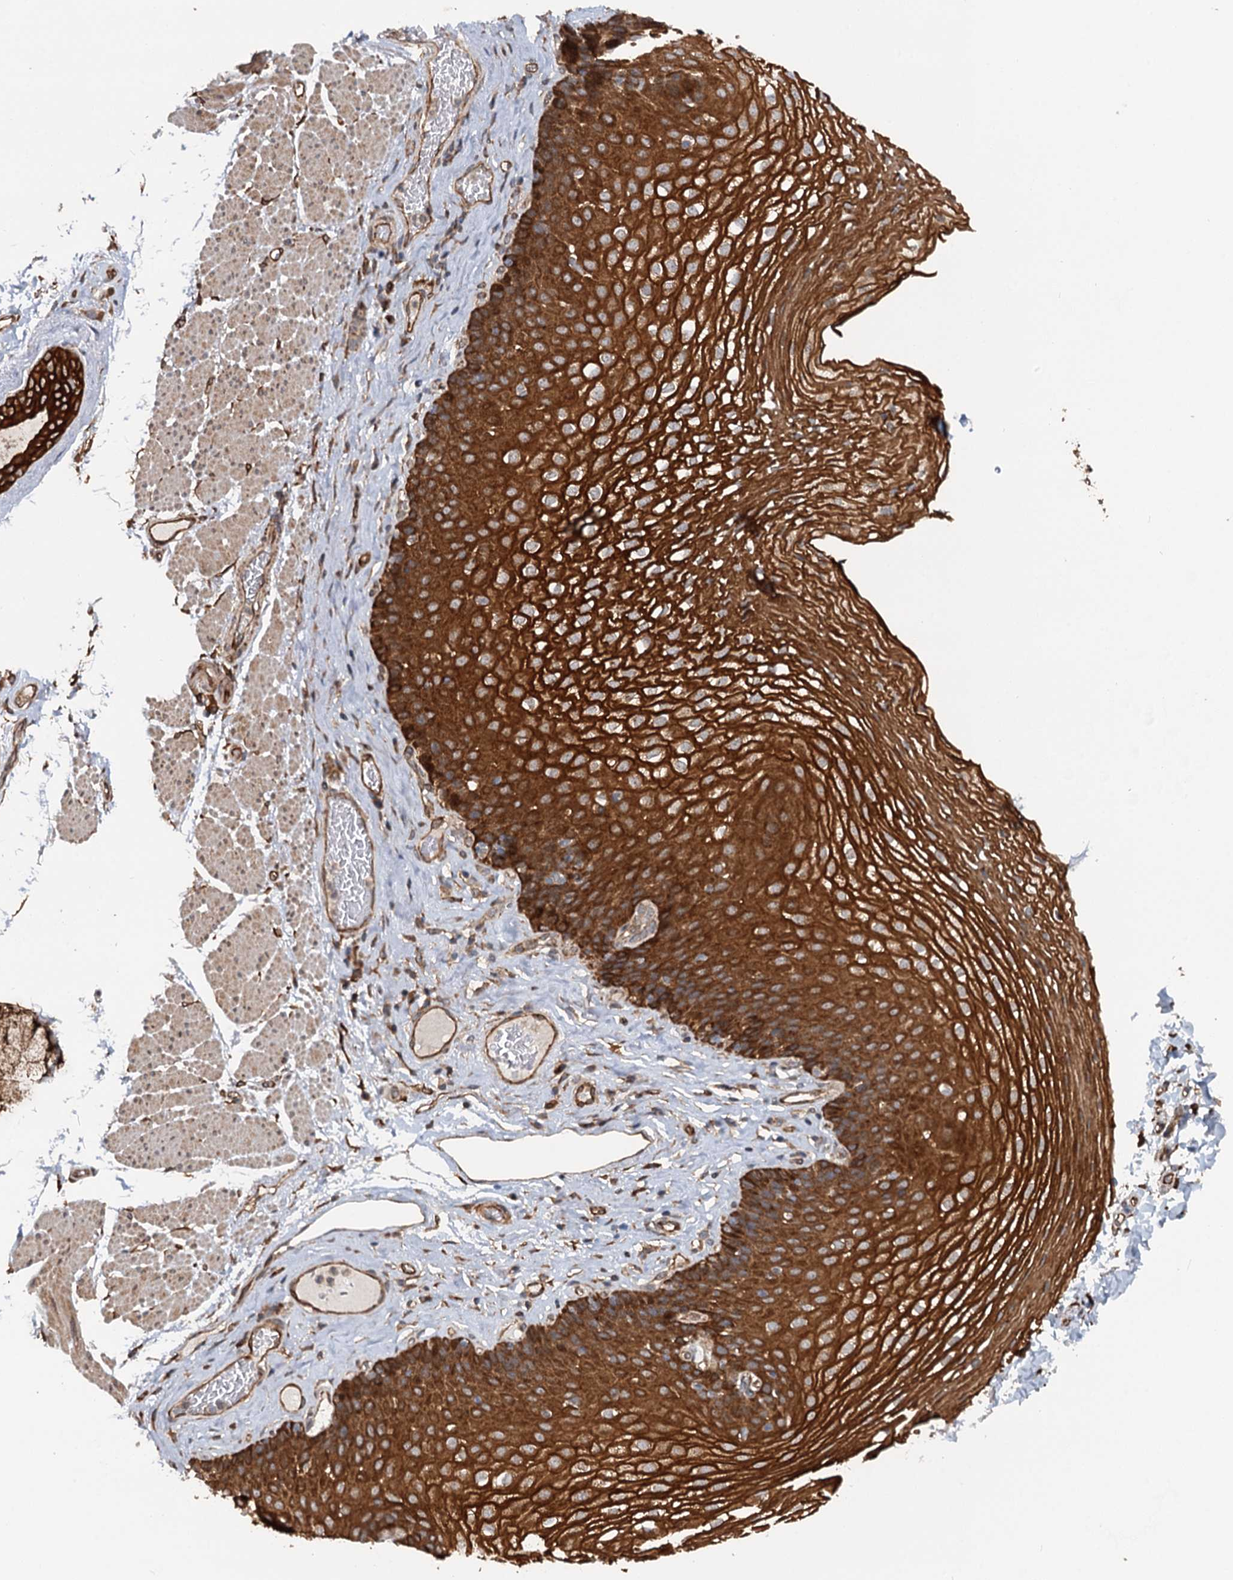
{"staining": {"intensity": "strong", "quantity": ">75%", "location": "cytoplasmic/membranous"}, "tissue": "esophagus", "cell_type": "Squamous epithelial cells", "image_type": "normal", "snomed": [{"axis": "morphology", "description": "Normal tissue, NOS"}, {"axis": "topography", "description": "Esophagus"}], "caption": "Protein expression analysis of normal human esophagus reveals strong cytoplasmic/membranous staining in about >75% of squamous epithelial cells. The staining was performed using DAB (3,3'-diaminobenzidine) to visualize the protein expression in brown, while the nuclei were stained in blue with hematoxylin (Magnification: 20x).", "gene": "LRRK2", "patient": {"sex": "female", "age": 66}}